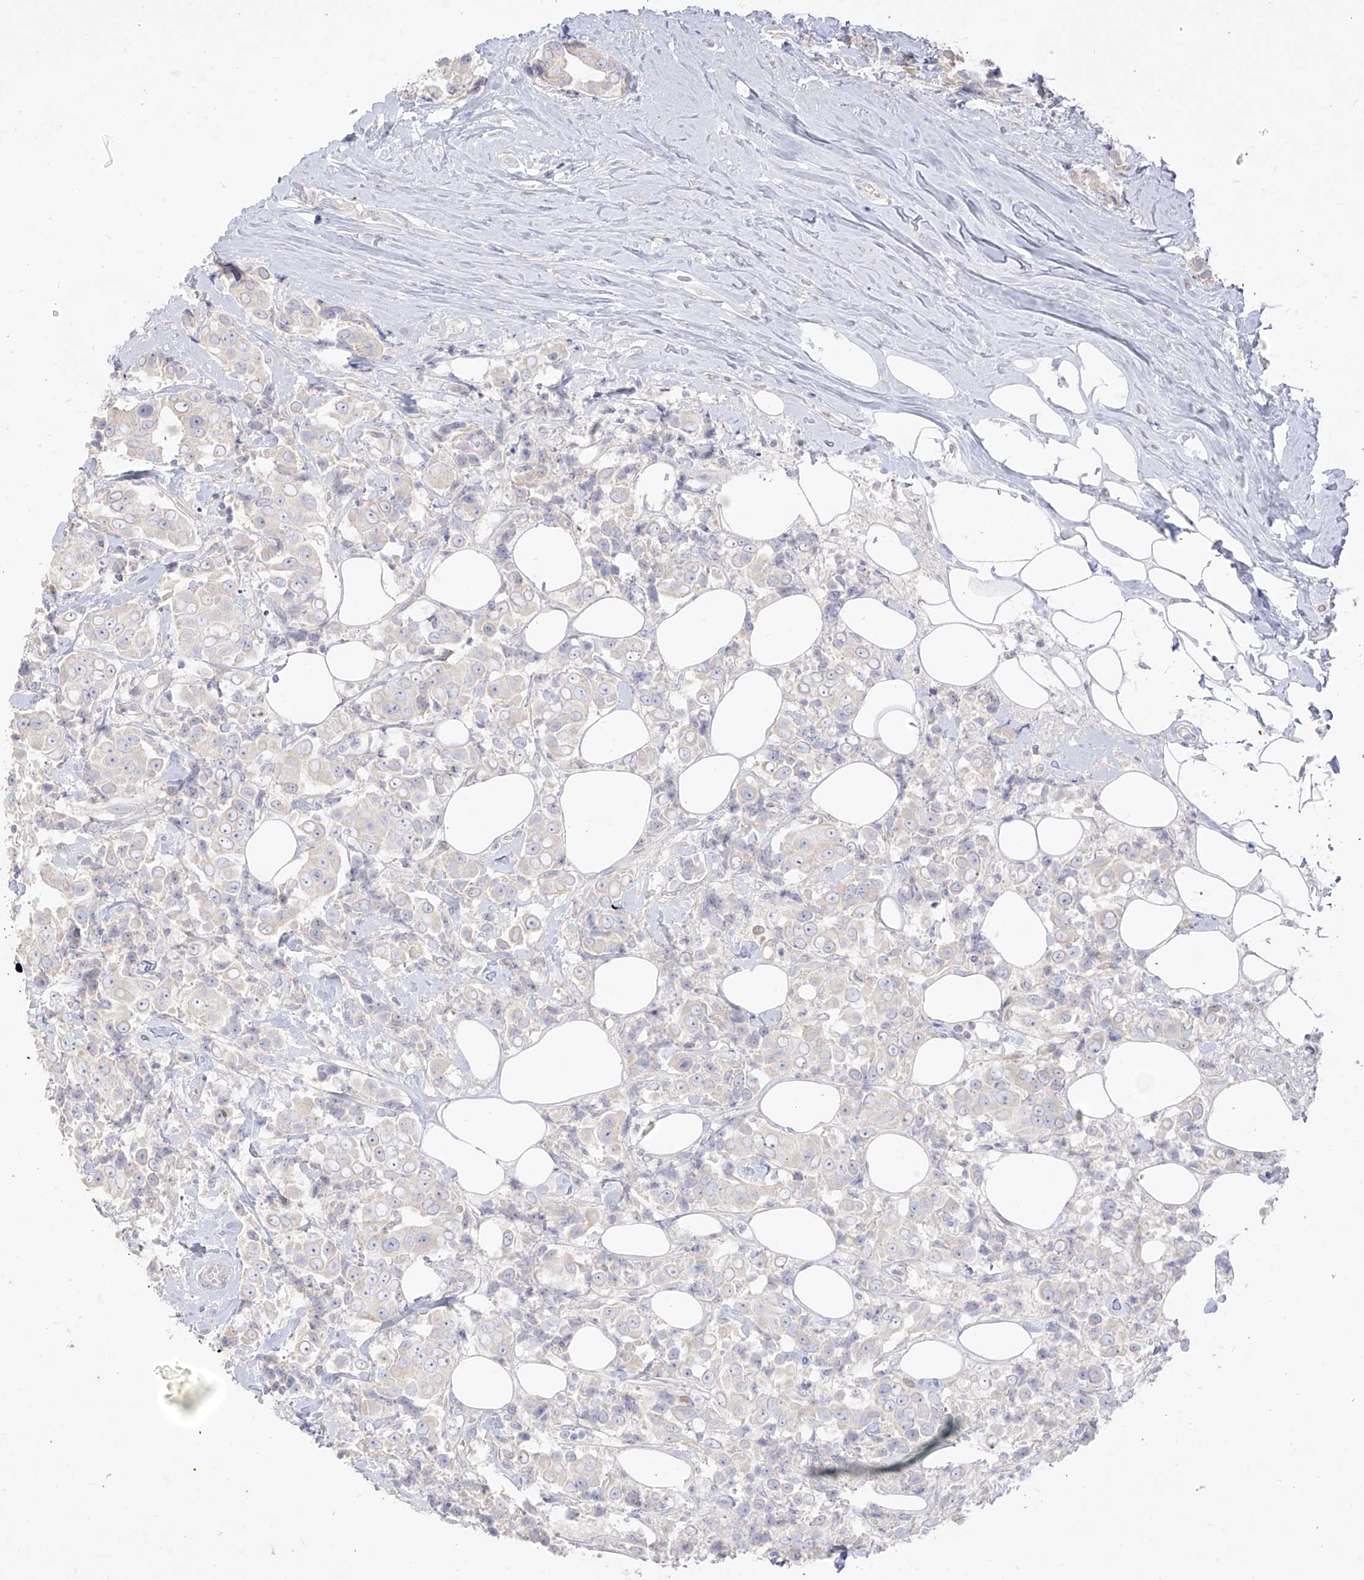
{"staining": {"intensity": "negative", "quantity": "none", "location": "none"}, "tissue": "breast cancer", "cell_type": "Tumor cells", "image_type": "cancer", "snomed": [{"axis": "morphology", "description": "Normal tissue, NOS"}, {"axis": "morphology", "description": "Duct carcinoma"}, {"axis": "topography", "description": "Breast"}], "caption": "Human breast cancer stained for a protein using immunohistochemistry reveals no staining in tumor cells.", "gene": "ARHGEF40", "patient": {"sex": "female", "age": 39}}